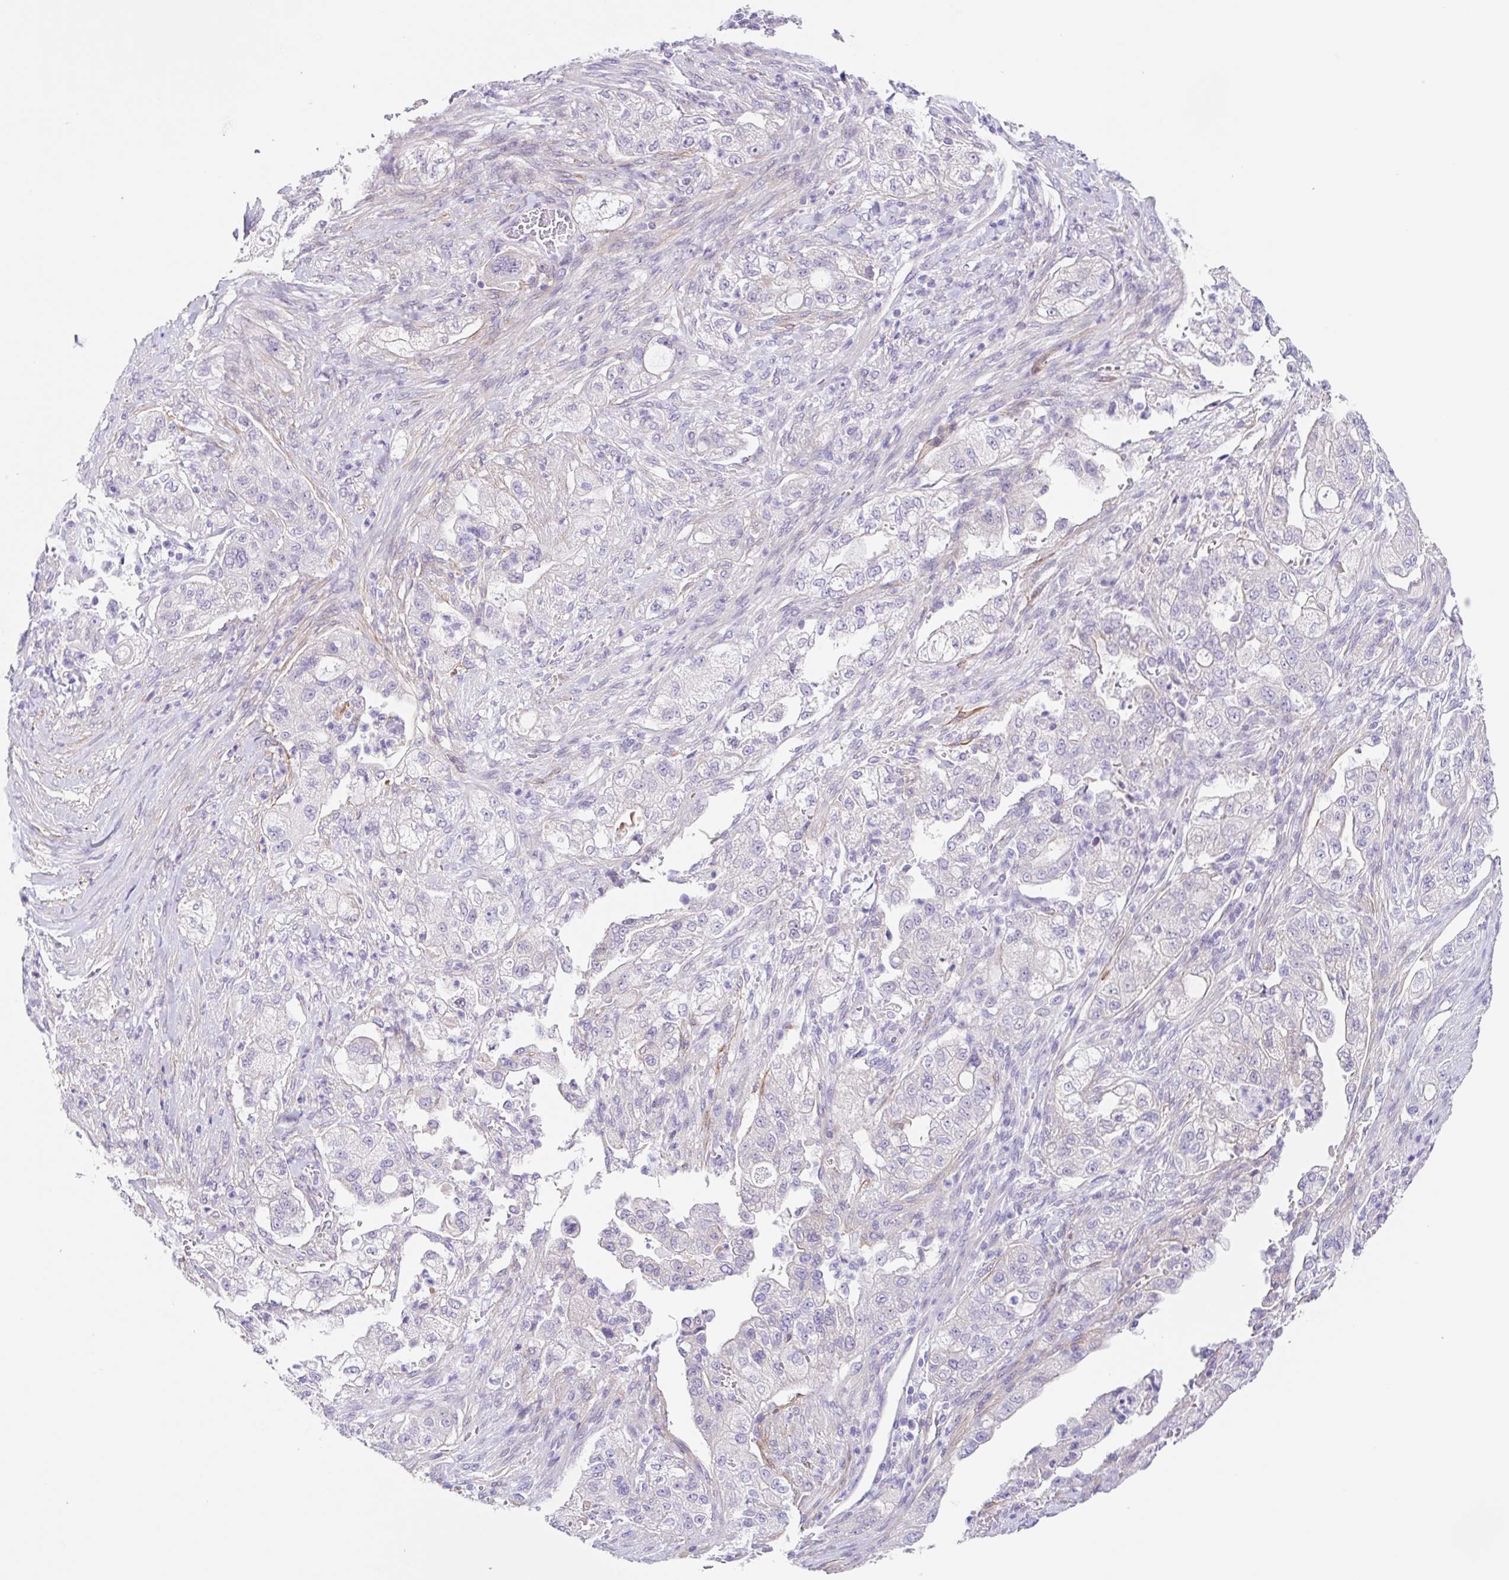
{"staining": {"intensity": "negative", "quantity": "none", "location": "none"}, "tissue": "pancreatic cancer", "cell_type": "Tumor cells", "image_type": "cancer", "snomed": [{"axis": "morphology", "description": "Adenocarcinoma, NOS"}, {"axis": "topography", "description": "Pancreas"}], "caption": "Tumor cells show no significant staining in adenocarcinoma (pancreatic).", "gene": "DCAF17", "patient": {"sex": "female", "age": 78}}